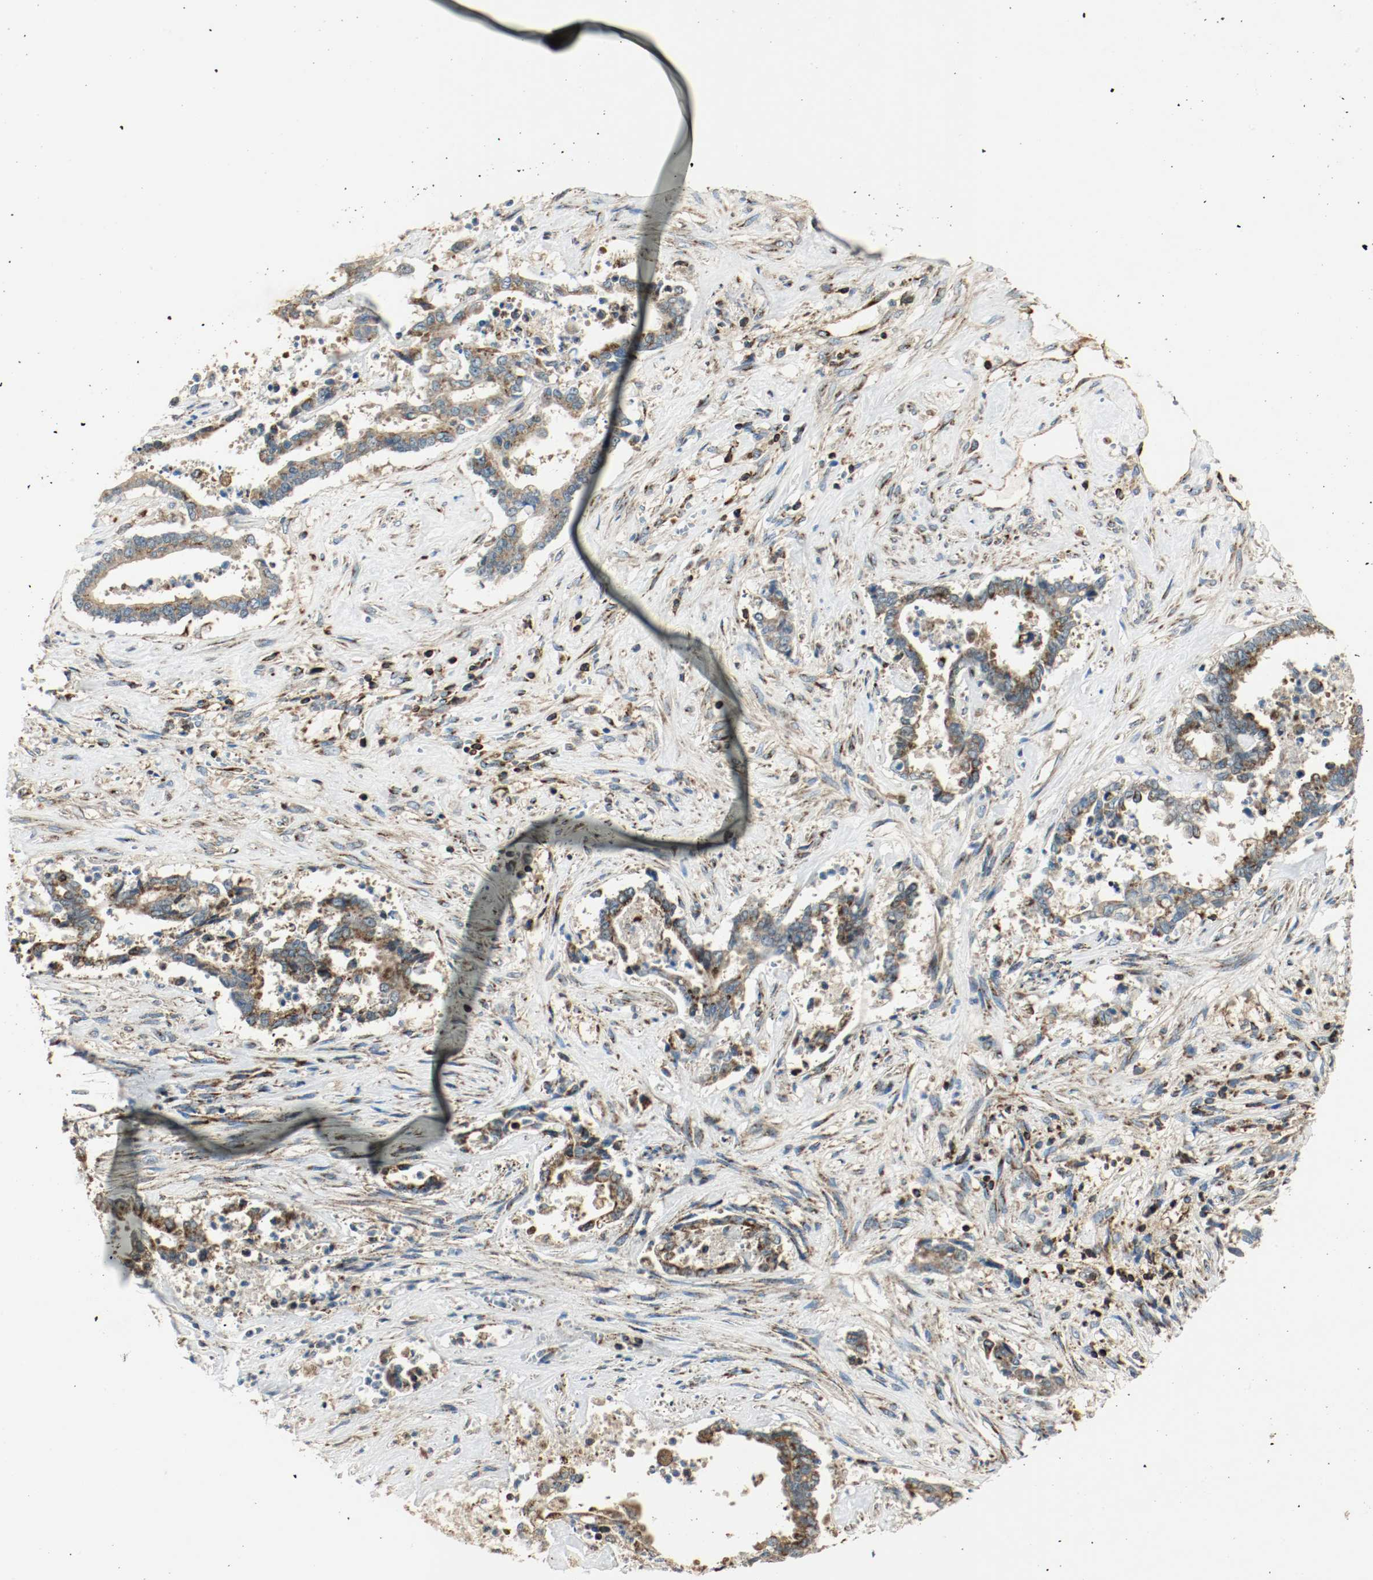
{"staining": {"intensity": "strong", "quantity": ">75%", "location": "cytoplasmic/membranous"}, "tissue": "liver cancer", "cell_type": "Tumor cells", "image_type": "cancer", "snomed": [{"axis": "morphology", "description": "Cholangiocarcinoma"}, {"axis": "topography", "description": "Liver"}], "caption": "Human liver cancer (cholangiocarcinoma) stained with a brown dye demonstrates strong cytoplasmic/membranous positive positivity in approximately >75% of tumor cells.", "gene": "PLCG1", "patient": {"sex": "male", "age": 57}}